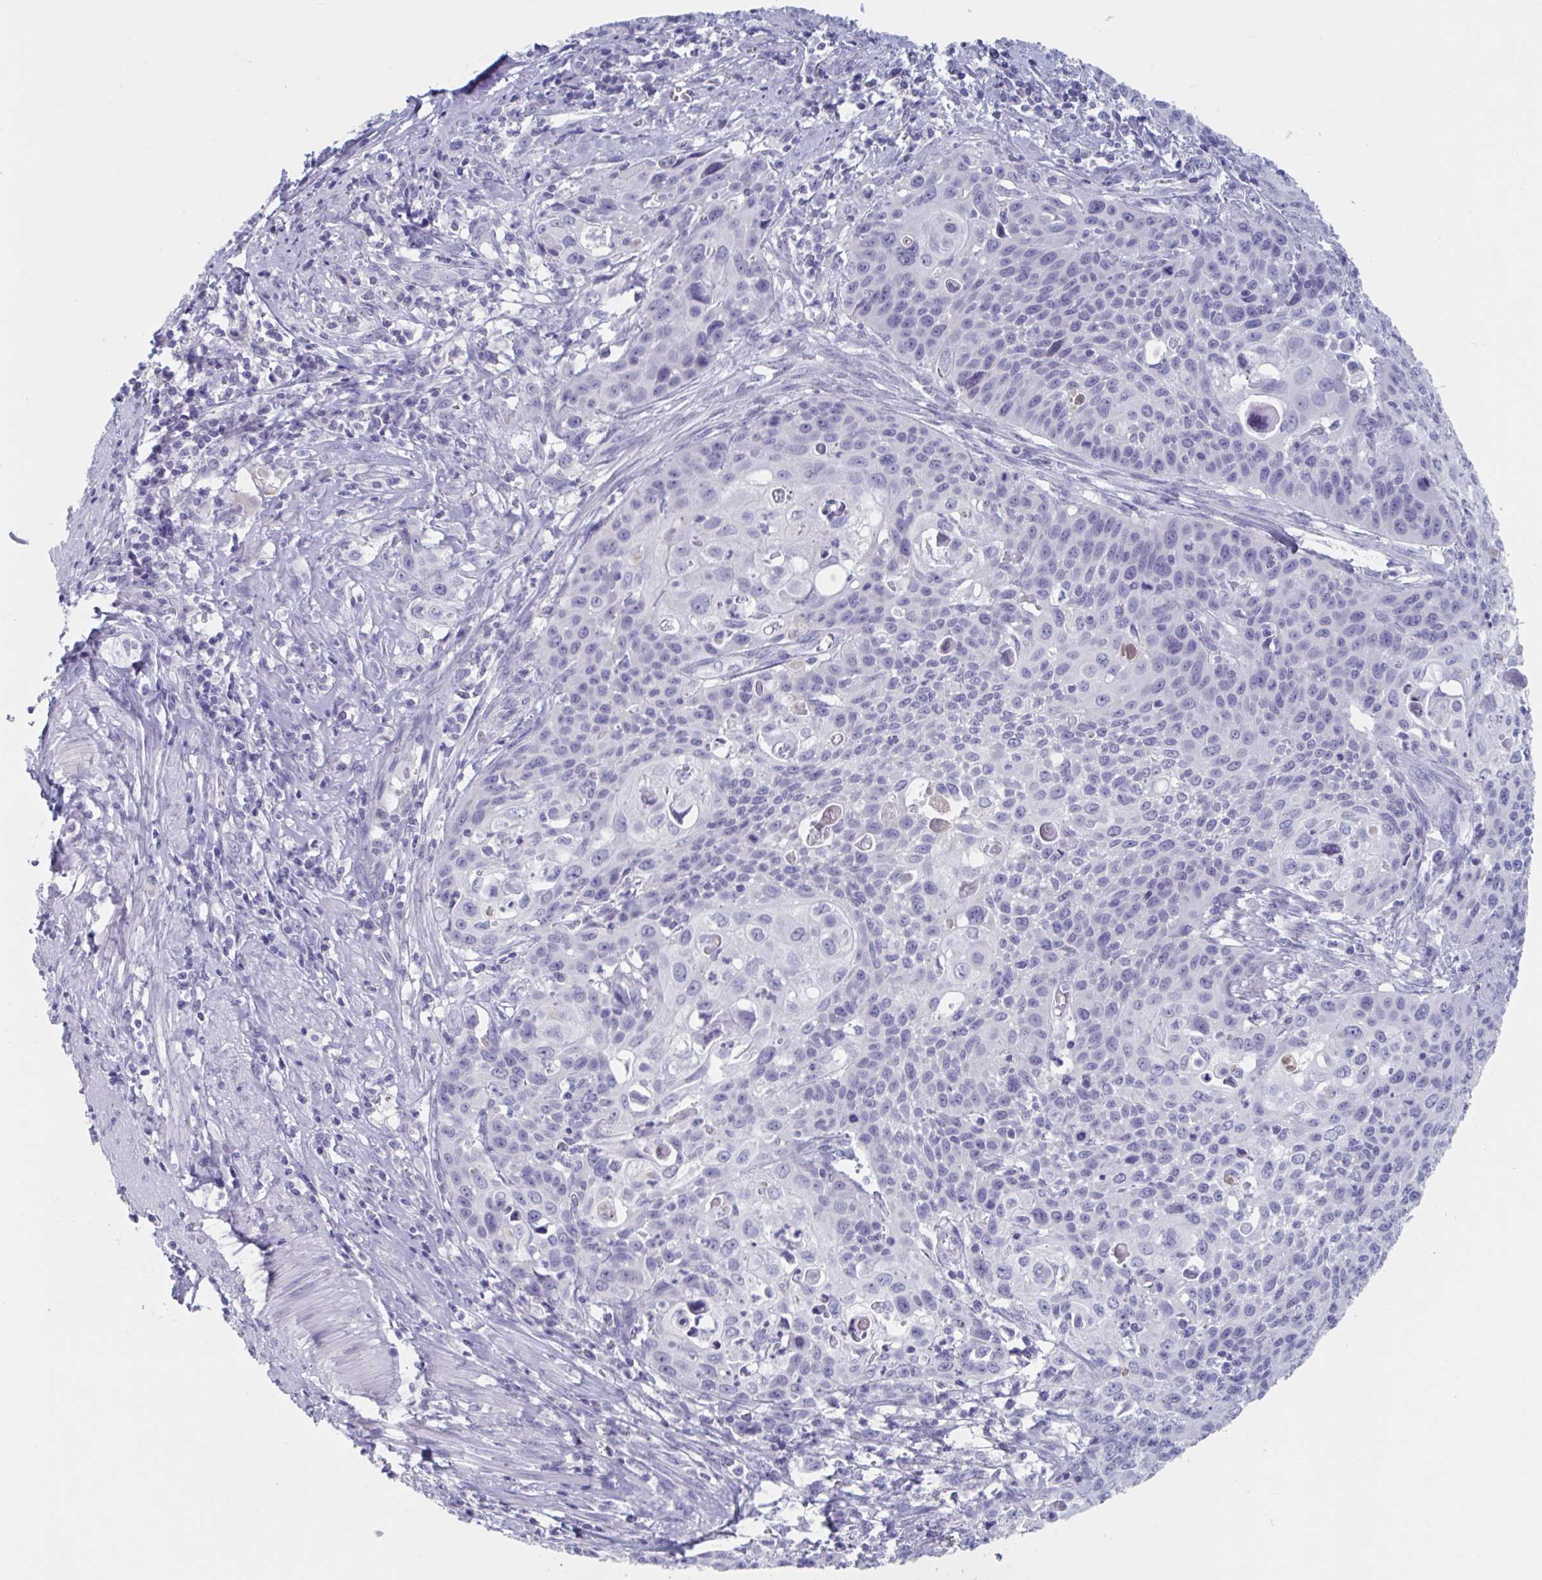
{"staining": {"intensity": "negative", "quantity": "none", "location": "none"}, "tissue": "cervical cancer", "cell_type": "Tumor cells", "image_type": "cancer", "snomed": [{"axis": "morphology", "description": "Squamous cell carcinoma, NOS"}, {"axis": "topography", "description": "Cervix"}], "caption": "Tumor cells are negative for protein expression in human squamous cell carcinoma (cervical).", "gene": "NDUFC2", "patient": {"sex": "female", "age": 65}}